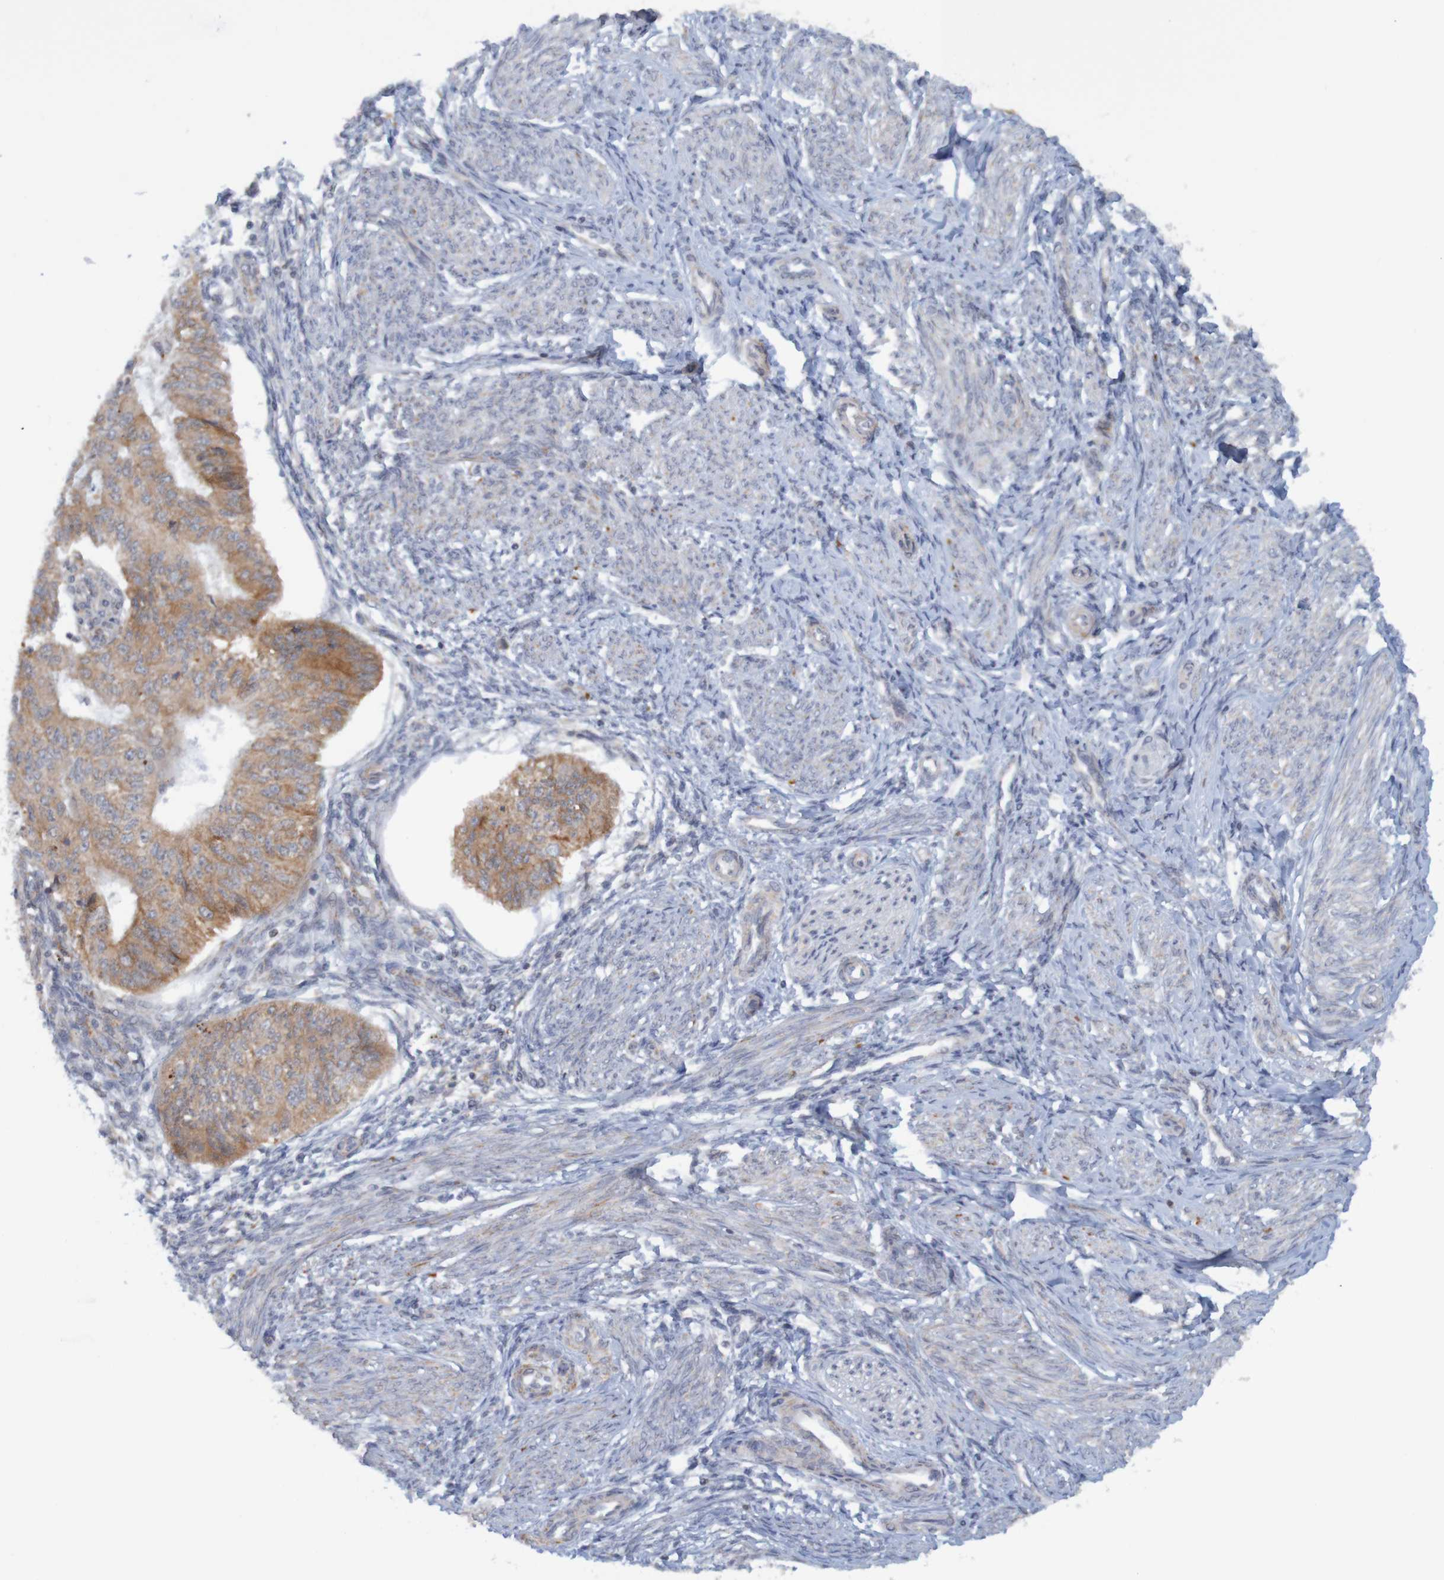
{"staining": {"intensity": "strong", "quantity": "25%-75%", "location": "cytoplasmic/membranous"}, "tissue": "endometrial cancer", "cell_type": "Tumor cells", "image_type": "cancer", "snomed": [{"axis": "morphology", "description": "Adenocarcinoma, NOS"}, {"axis": "topography", "description": "Endometrium"}], "caption": "Protein staining of adenocarcinoma (endometrial) tissue demonstrates strong cytoplasmic/membranous expression in about 25%-75% of tumor cells. (IHC, brightfield microscopy, high magnification).", "gene": "NAV2", "patient": {"sex": "female", "age": 32}}